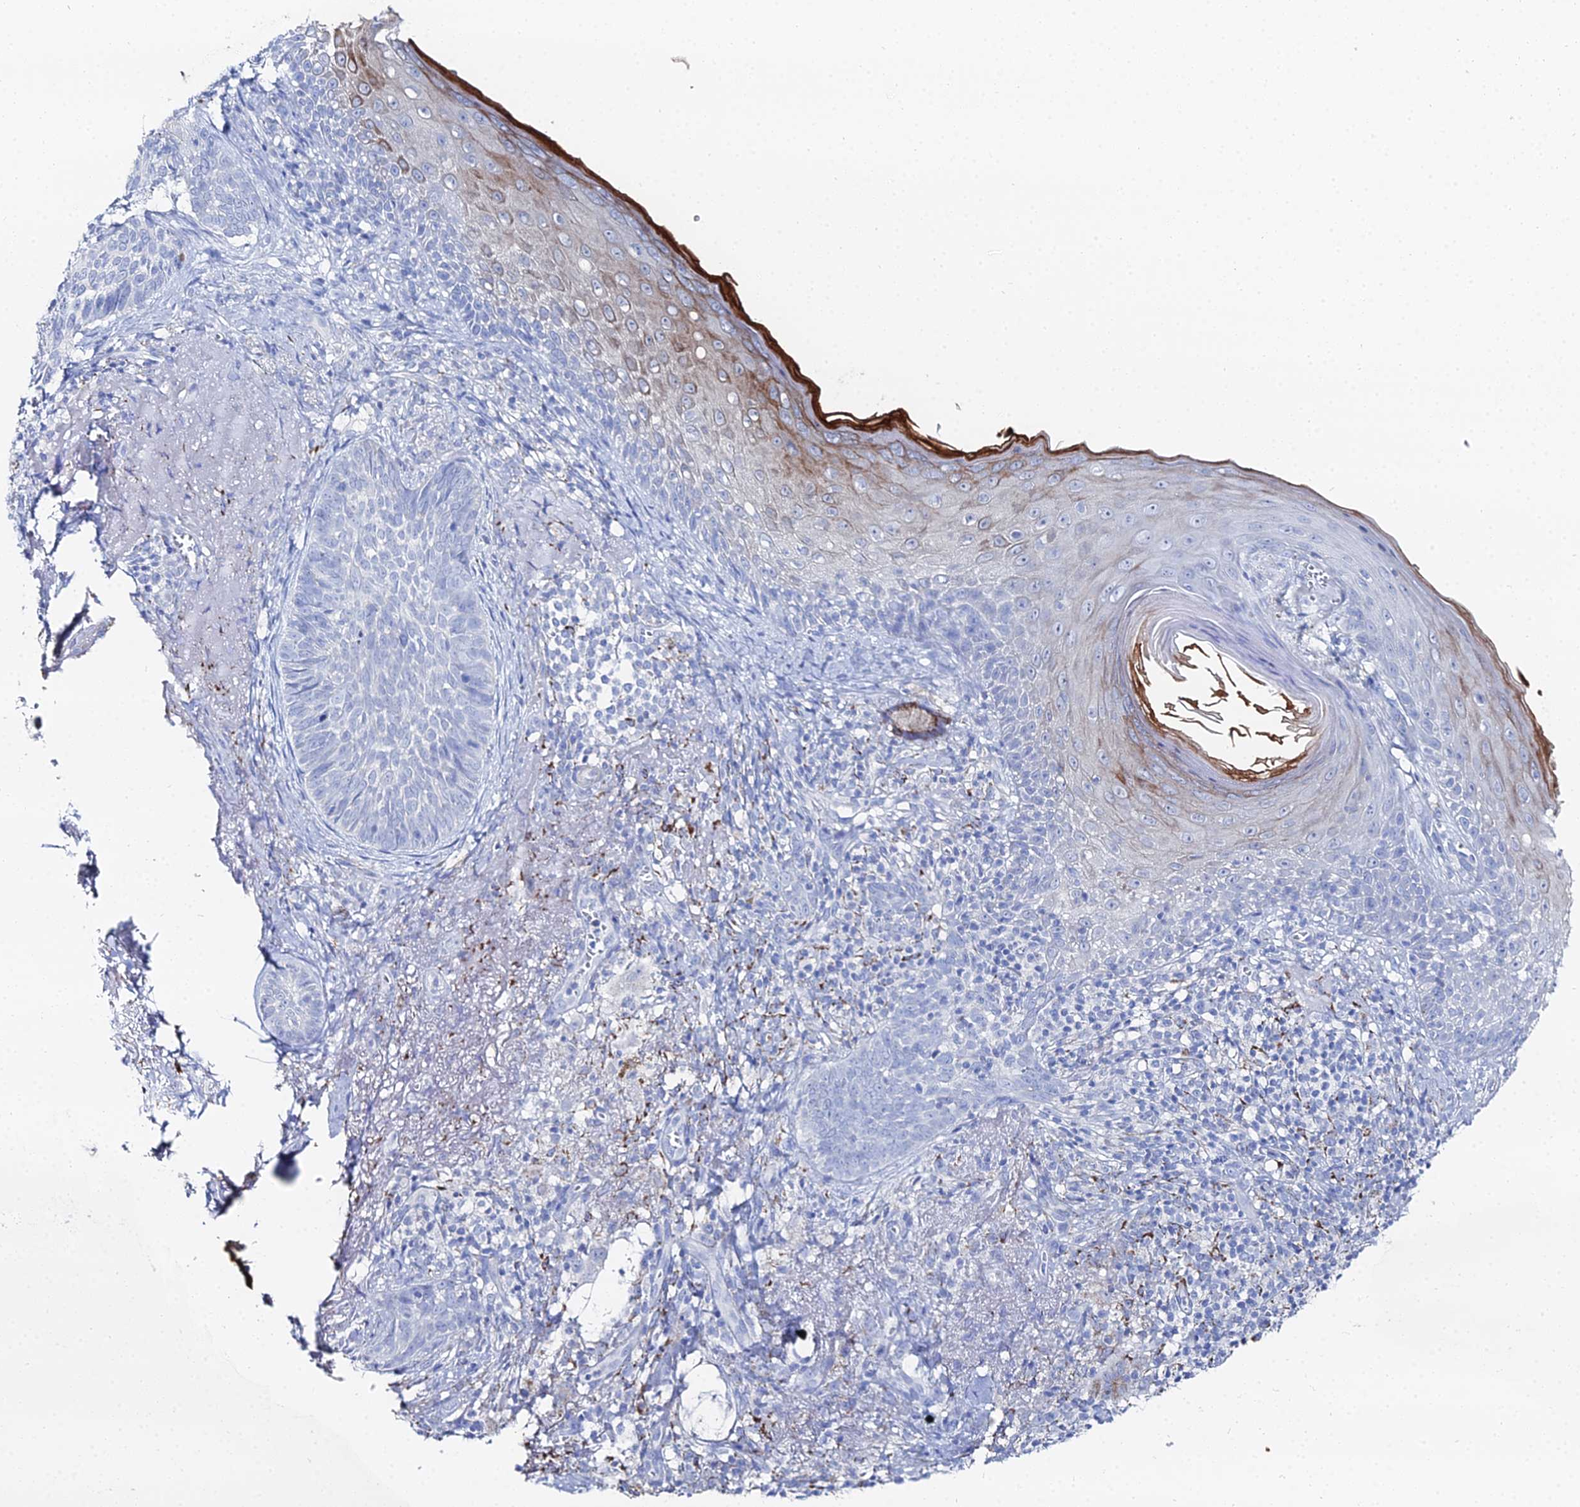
{"staining": {"intensity": "negative", "quantity": "none", "location": "none"}, "tissue": "skin cancer", "cell_type": "Tumor cells", "image_type": "cancer", "snomed": [{"axis": "morphology", "description": "Basal cell carcinoma"}, {"axis": "topography", "description": "Skin"}], "caption": "High power microscopy micrograph of an IHC image of skin cancer (basal cell carcinoma), revealing no significant expression in tumor cells.", "gene": "DHX34", "patient": {"sex": "female", "age": 76}}